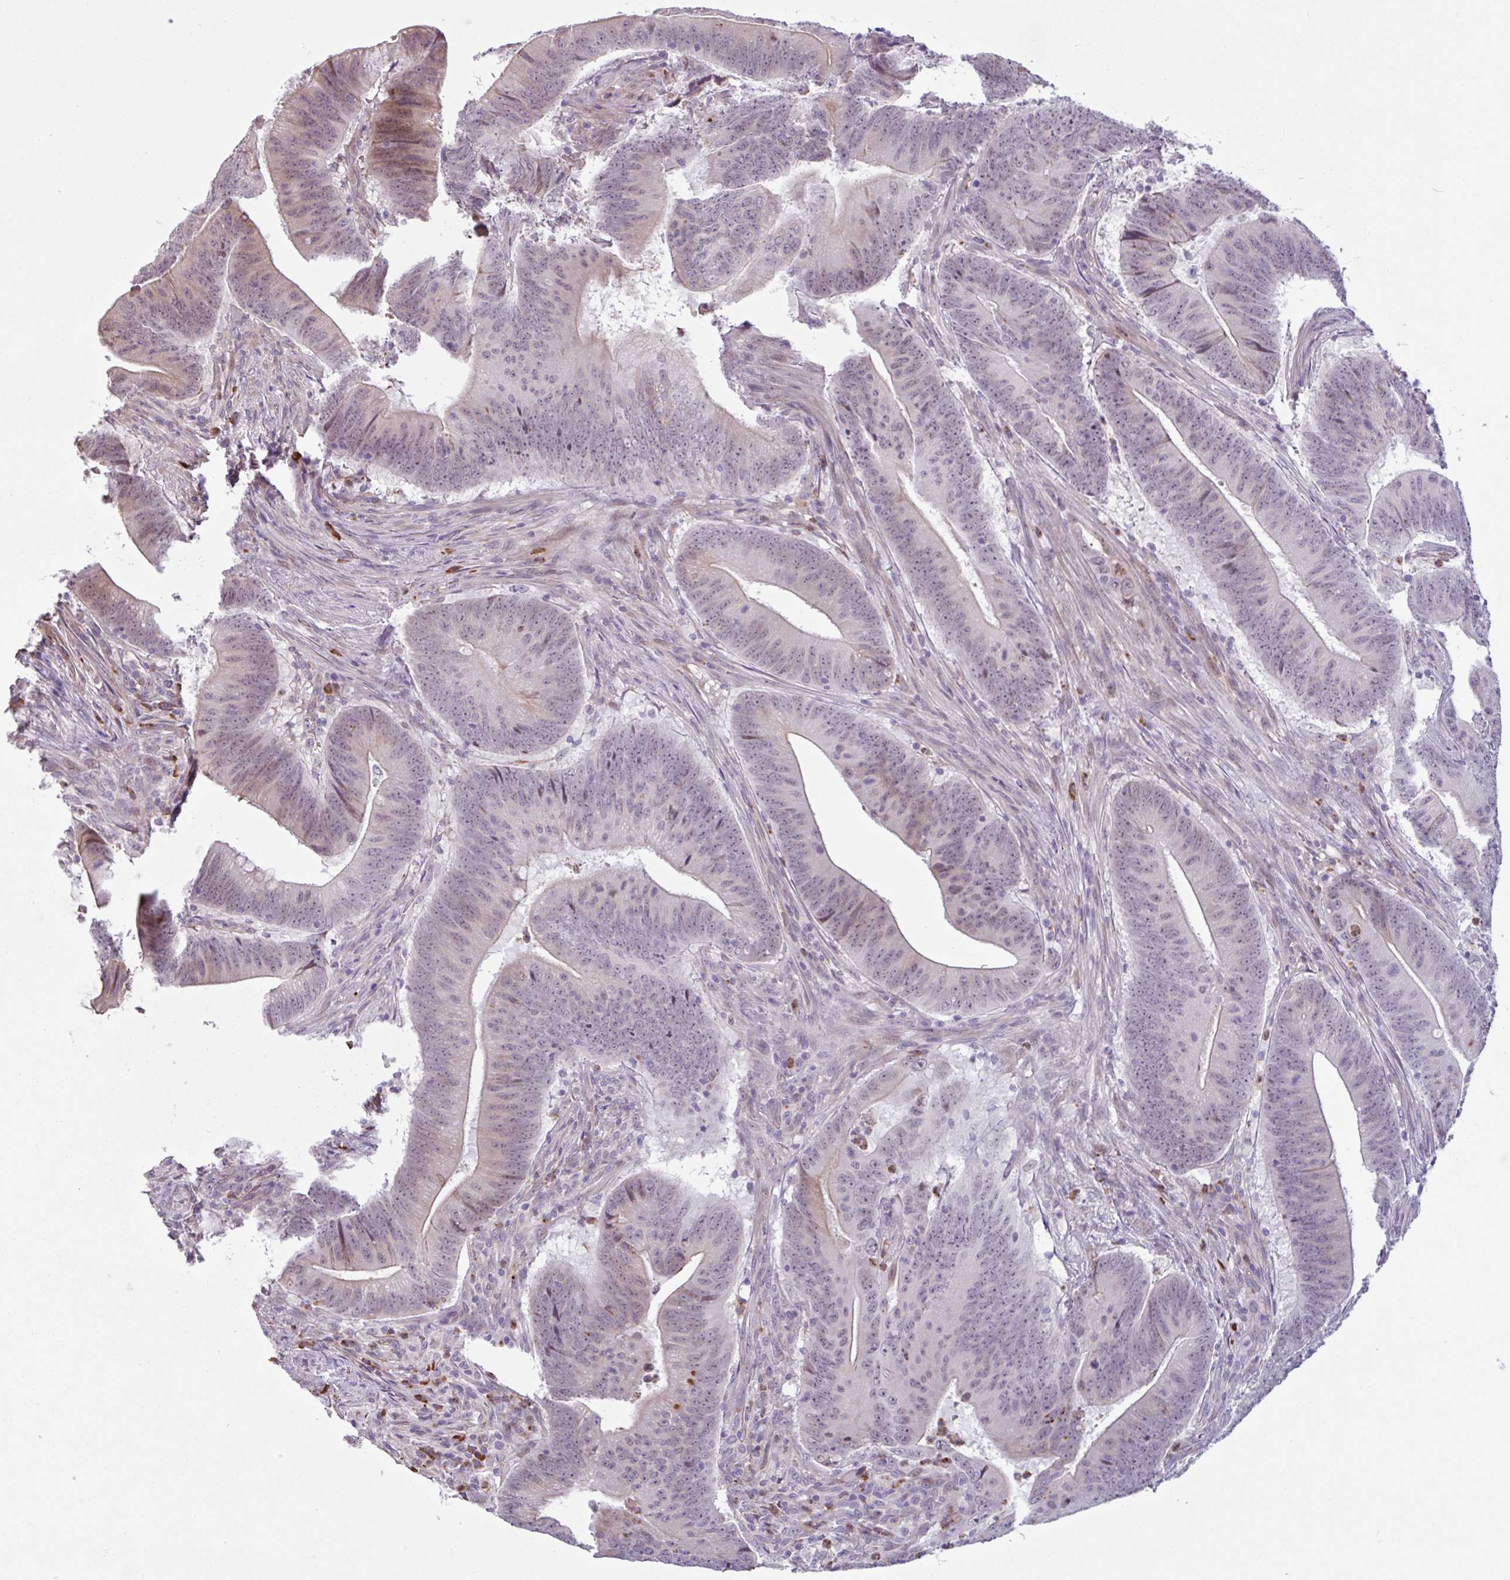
{"staining": {"intensity": "weak", "quantity": "<25%", "location": "cytoplasmic/membranous,nuclear"}, "tissue": "colorectal cancer", "cell_type": "Tumor cells", "image_type": "cancer", "snomed": [{"axis": "morphology", "description": "Adenocarcinoma, NOS"}, {"axis": "topography", "description": "Colon"}], "caption": "The micrograph demonstrates no significant staining in tumor cells of adenocarcinoma (colorectal).", "gene": "TAF1D", "patient": {"sex": "female", "age": 87}}